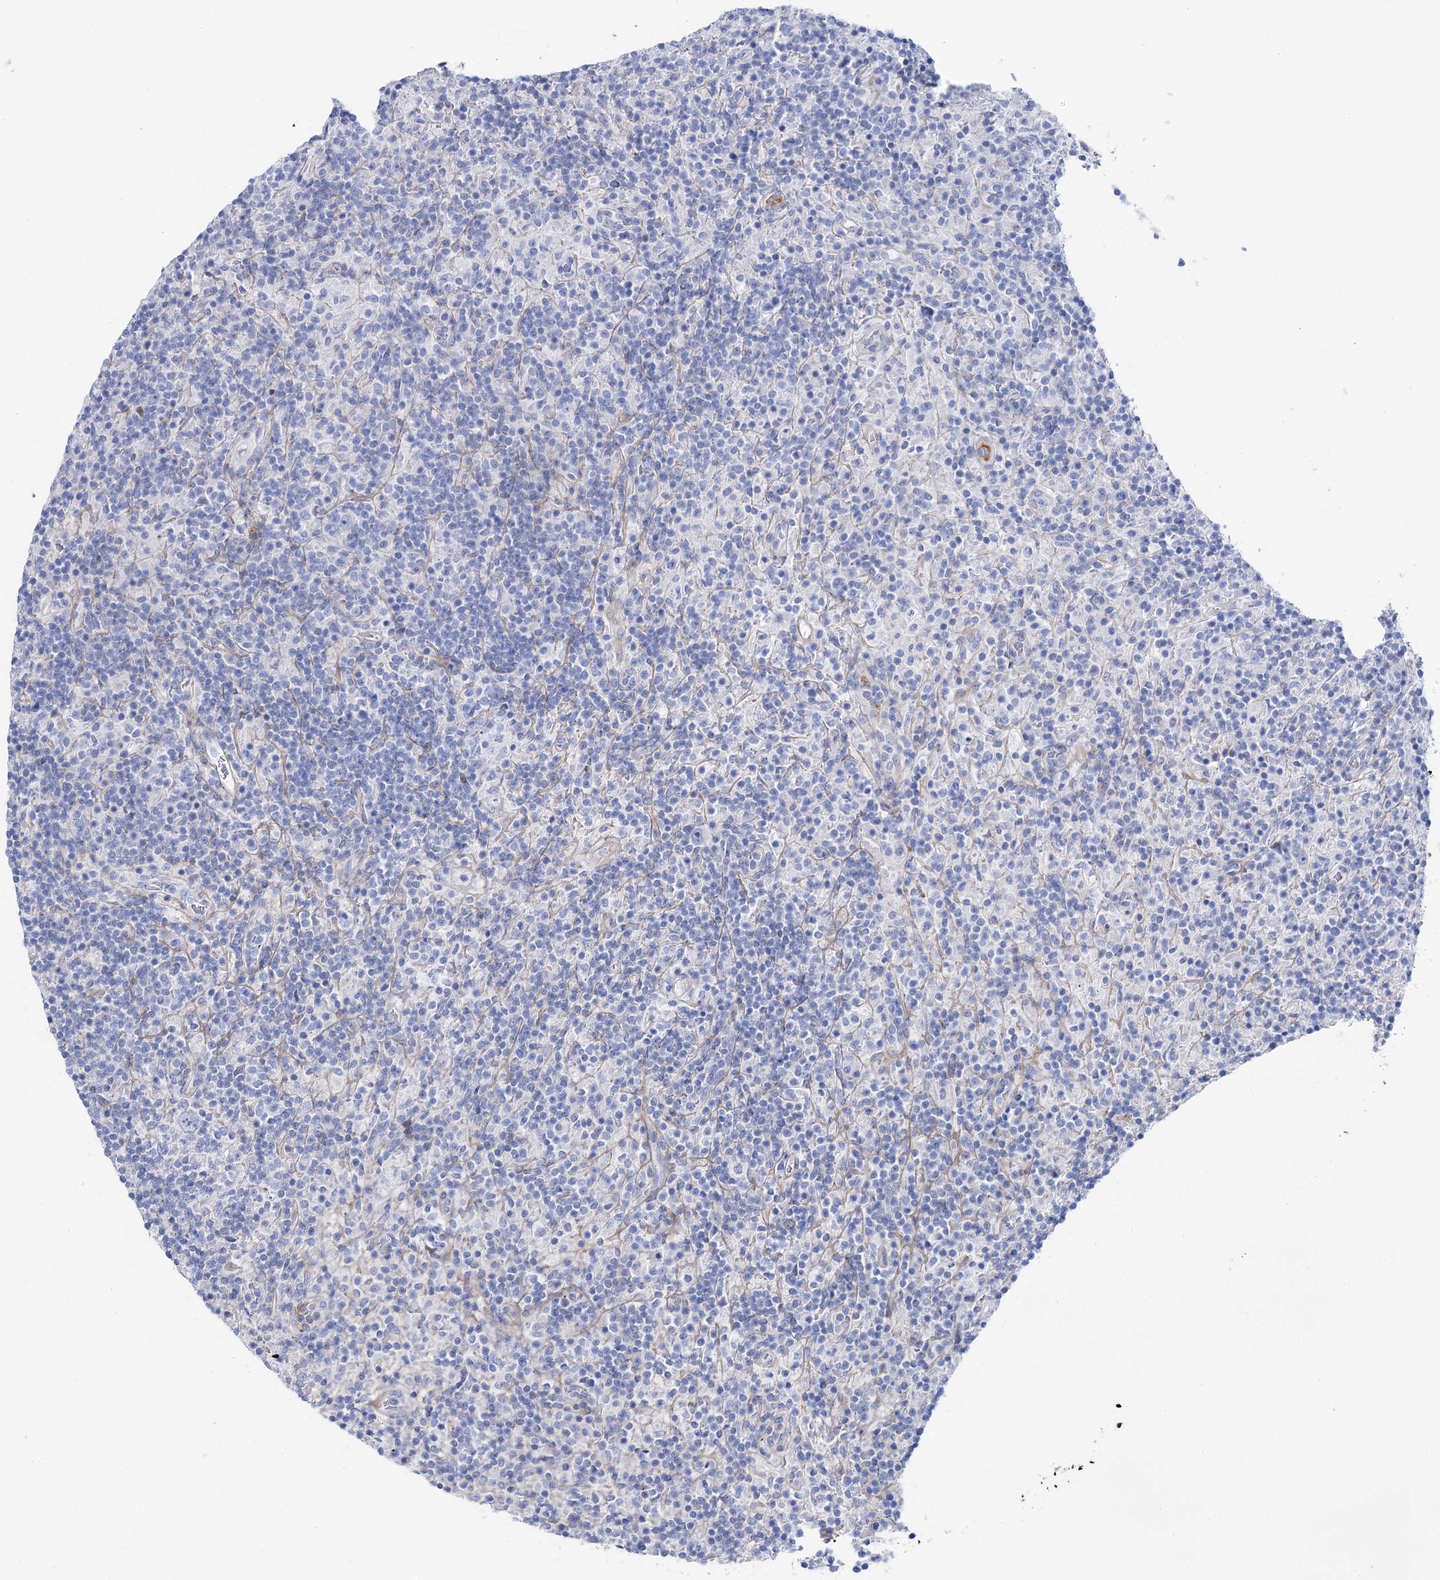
{"staining": {"intensity": "negative", "quantity": "none", "location": "none"}, "tissue": "lymphoma", "cell_type": "Tumor cells", "image_type": "cancer", "snomed": [{"axis": "morphology", "description": "Hodgkin's disease, NOS"}, {"axis": "topography", "description": "Lymph node"}], "caption": "This is an IHC image of human Hodgkin's disease. There is no expression in tumor cells.", "gene": "ANKRD23", "patient": {"sex": "male", "age": 70}}